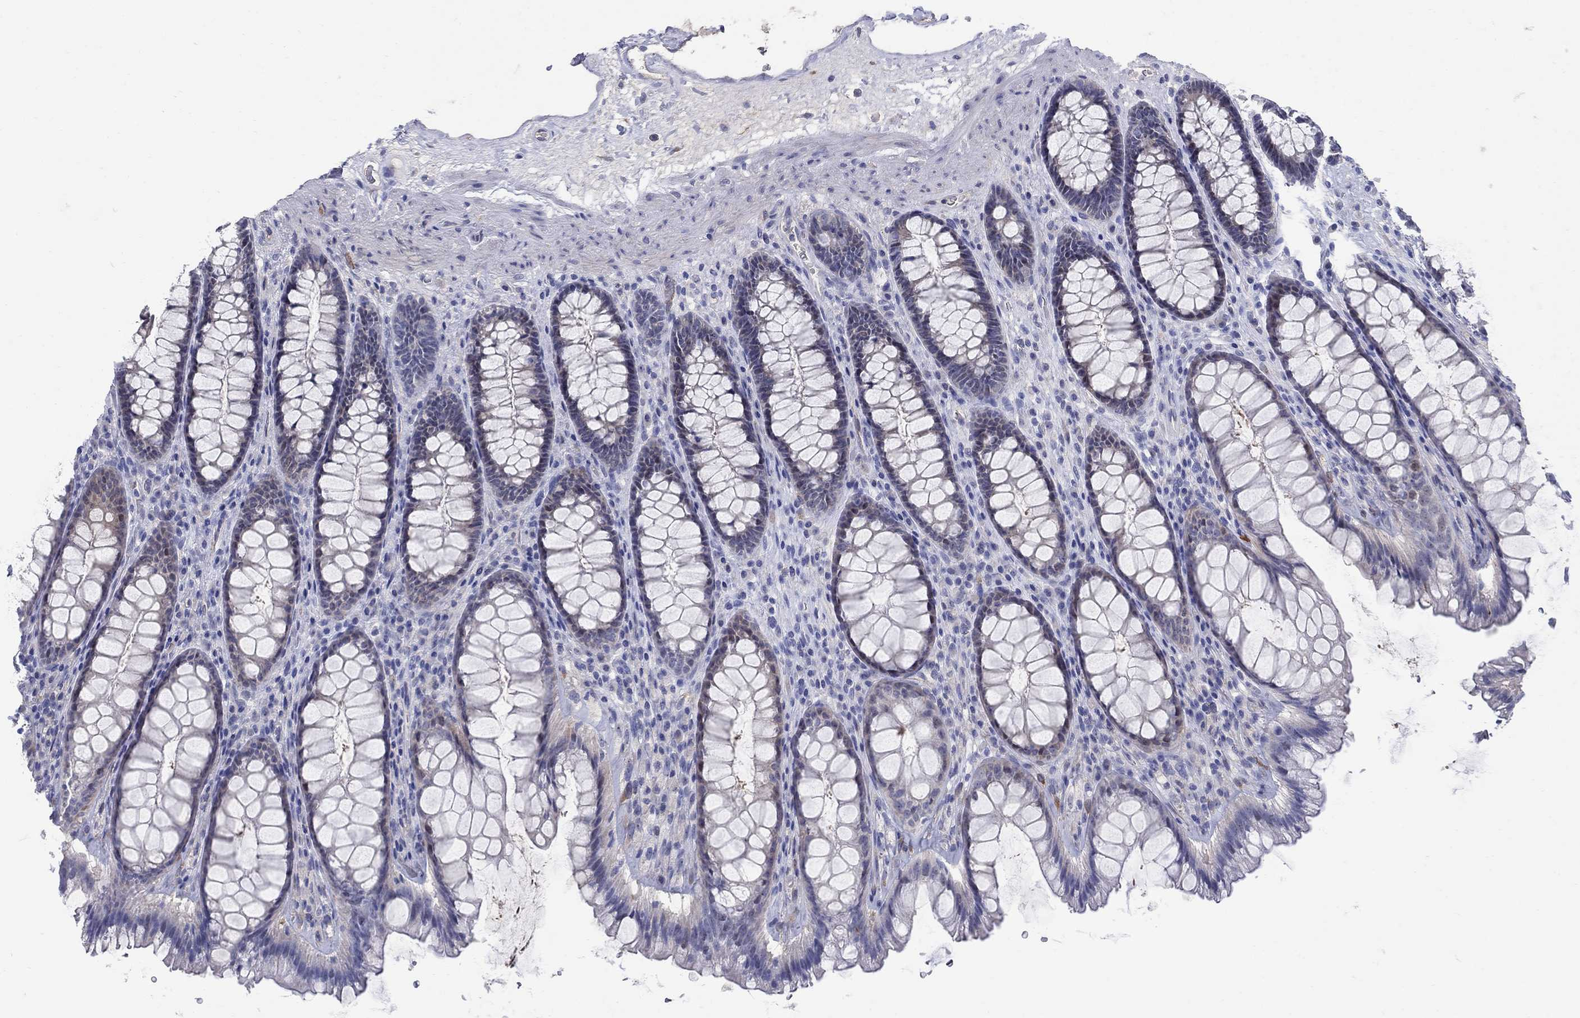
{"staining": {"intensity": "negative", "quantity": "none", "location": "none"}, "tissue": "rectum", "cell_type": "Glandular cells", "image_type": "normal", "snomed": [{"axis": "morphology", "description": "Normal tissue, NOS"}, {"axis": "topography", "description": "Rectum"}], "caption": "This micrograph is of benign rectum stained with immunohistochemistry (IHC) to label a protein in brown with the nuclei are counter-stained blue. There is no expression in glandular cells.", "gene": "REEP2", "patient": {"sex": "male", "age": 72}}